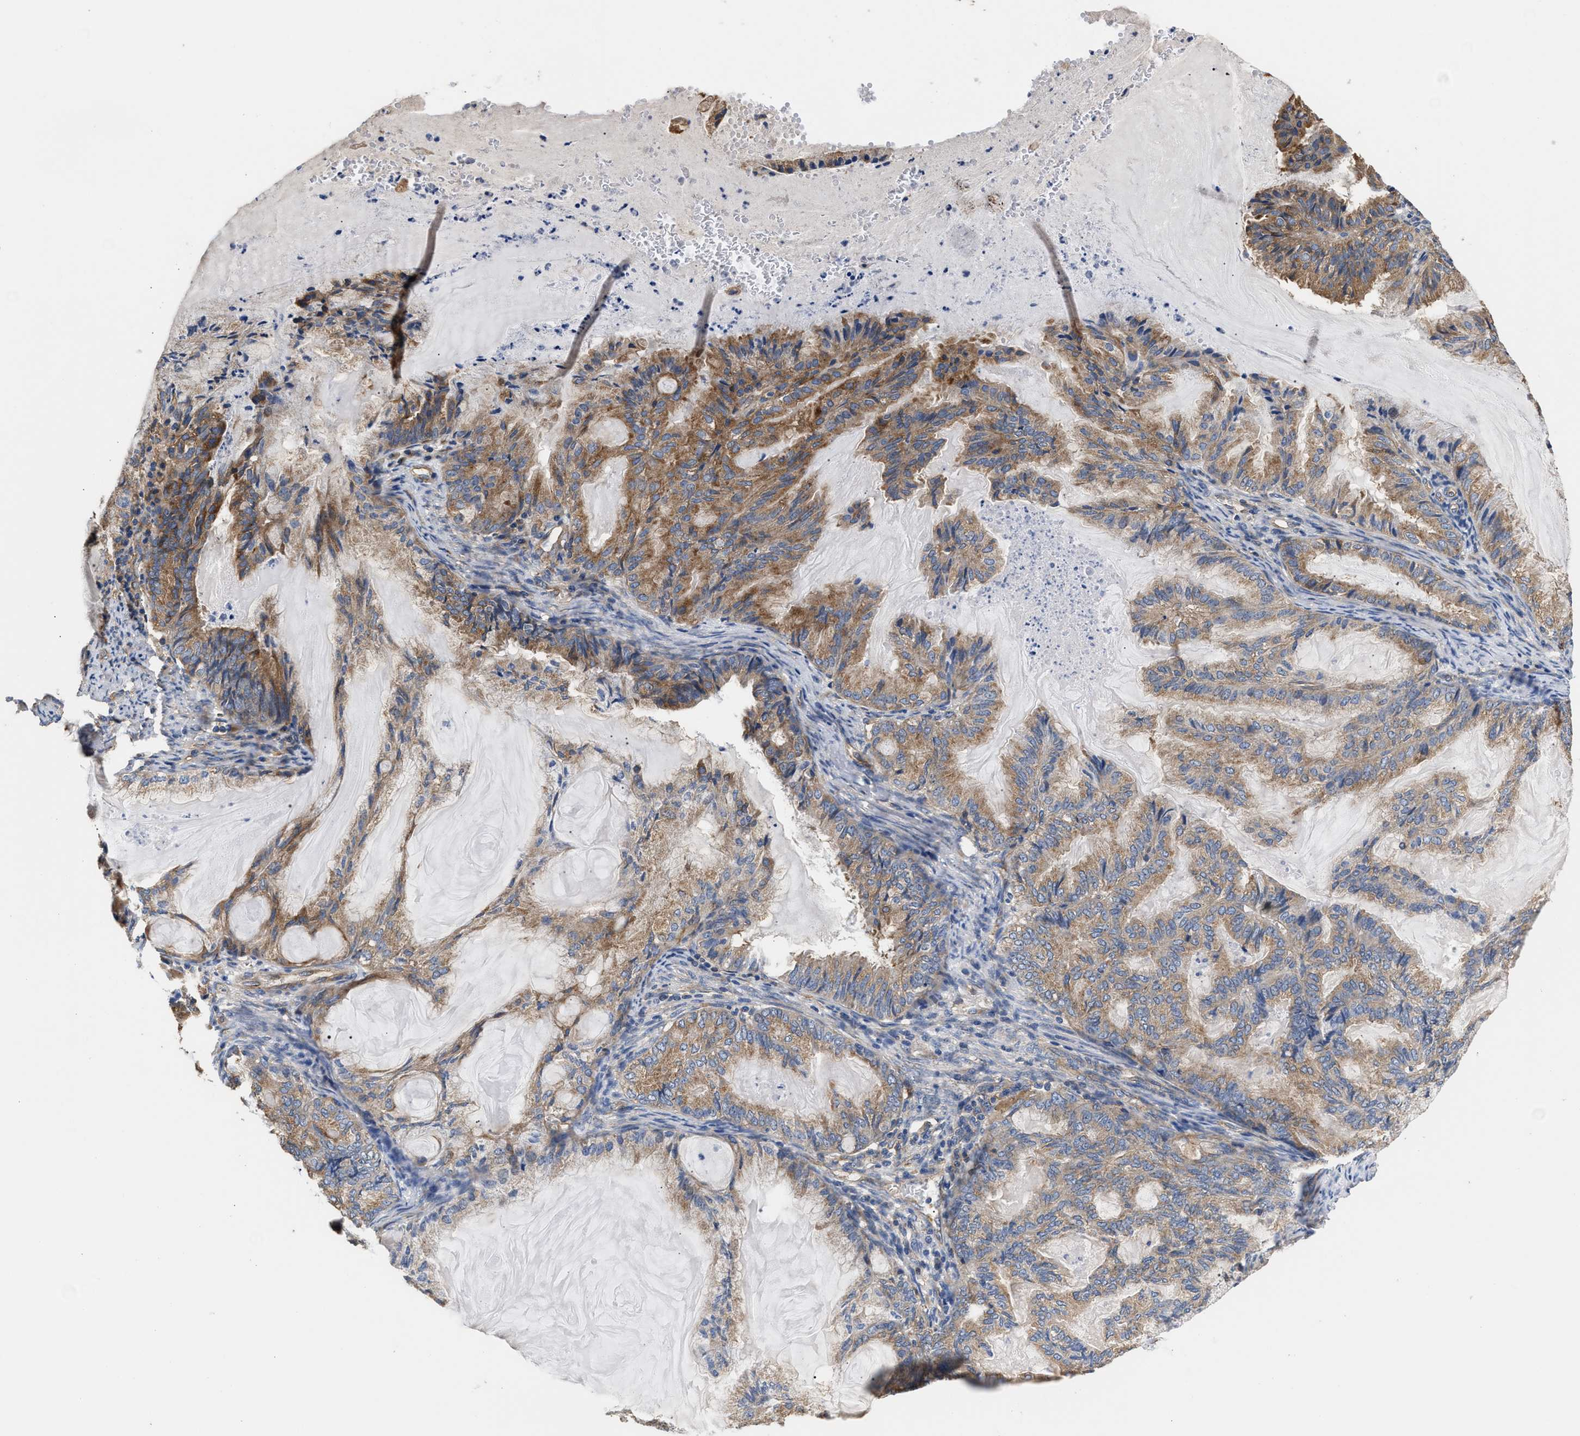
{"staining": {"intensity": "moderate", "quantity": "25%-75%", "location": "cytoplasmic/membranous"}, "tissue": "endometrial cancer", "cell_type": "Tumor cells", "image_type": "cancer", "snomed": [{"axis": "morphology", "description": "Adenocarcinoma, NOS"}, {"axis": "topography", "description": "Endometrium"}], "caption": "A high-resolution micrograph shows IHC staining of endometrial cancer, which demonstrates moderate cytoplasmic/membranous staining in approximately 25%-75% of tumor cells.", "gene": "KLB", "patient": {"sex": "female", "age": 86}}